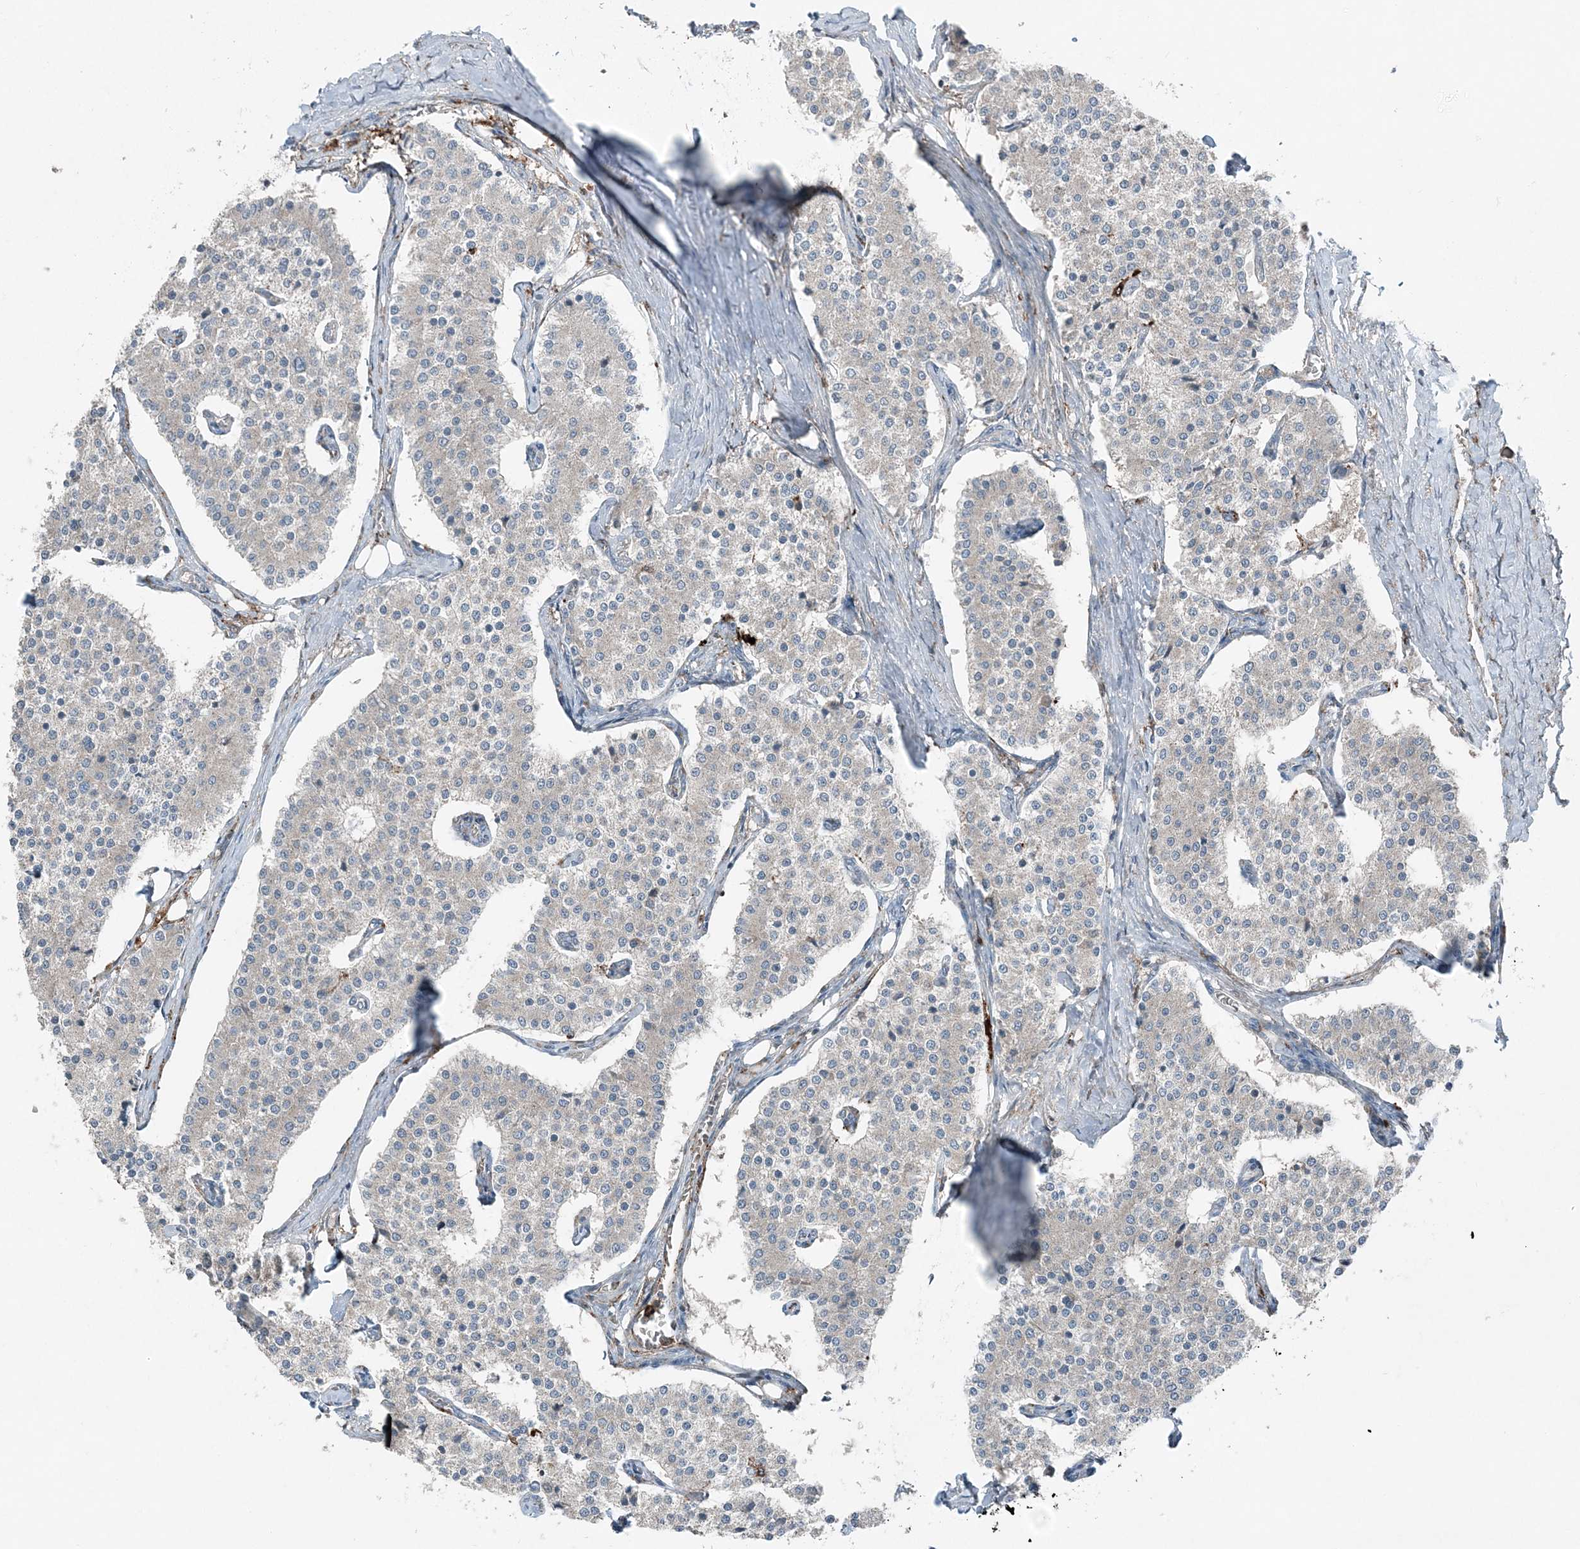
{"staining": {"intensity": "weak", "quantity": "<25%", "location": "cytoplasmic/membranous"}, "tissue": "carcinoid", "cell_type": "Tumor cells", "image_type": "cancer", "snomed": [{"axis": "morphology", "description": "Carcinoid, malignant, NOS"}, {"axis": "topography", "description": "Colon"}], "caption": "A micrograph of malignant carcinoid stained for a protein demonstrates no brown staining in tumor cells. The staining was performed using DAB to visualize the protein expression in brown, while the nuclei were stained in blue with hematoxylin (Magnification: 20x).", "gene": "KY", "patient": {"sex": "female", "age": 52}}